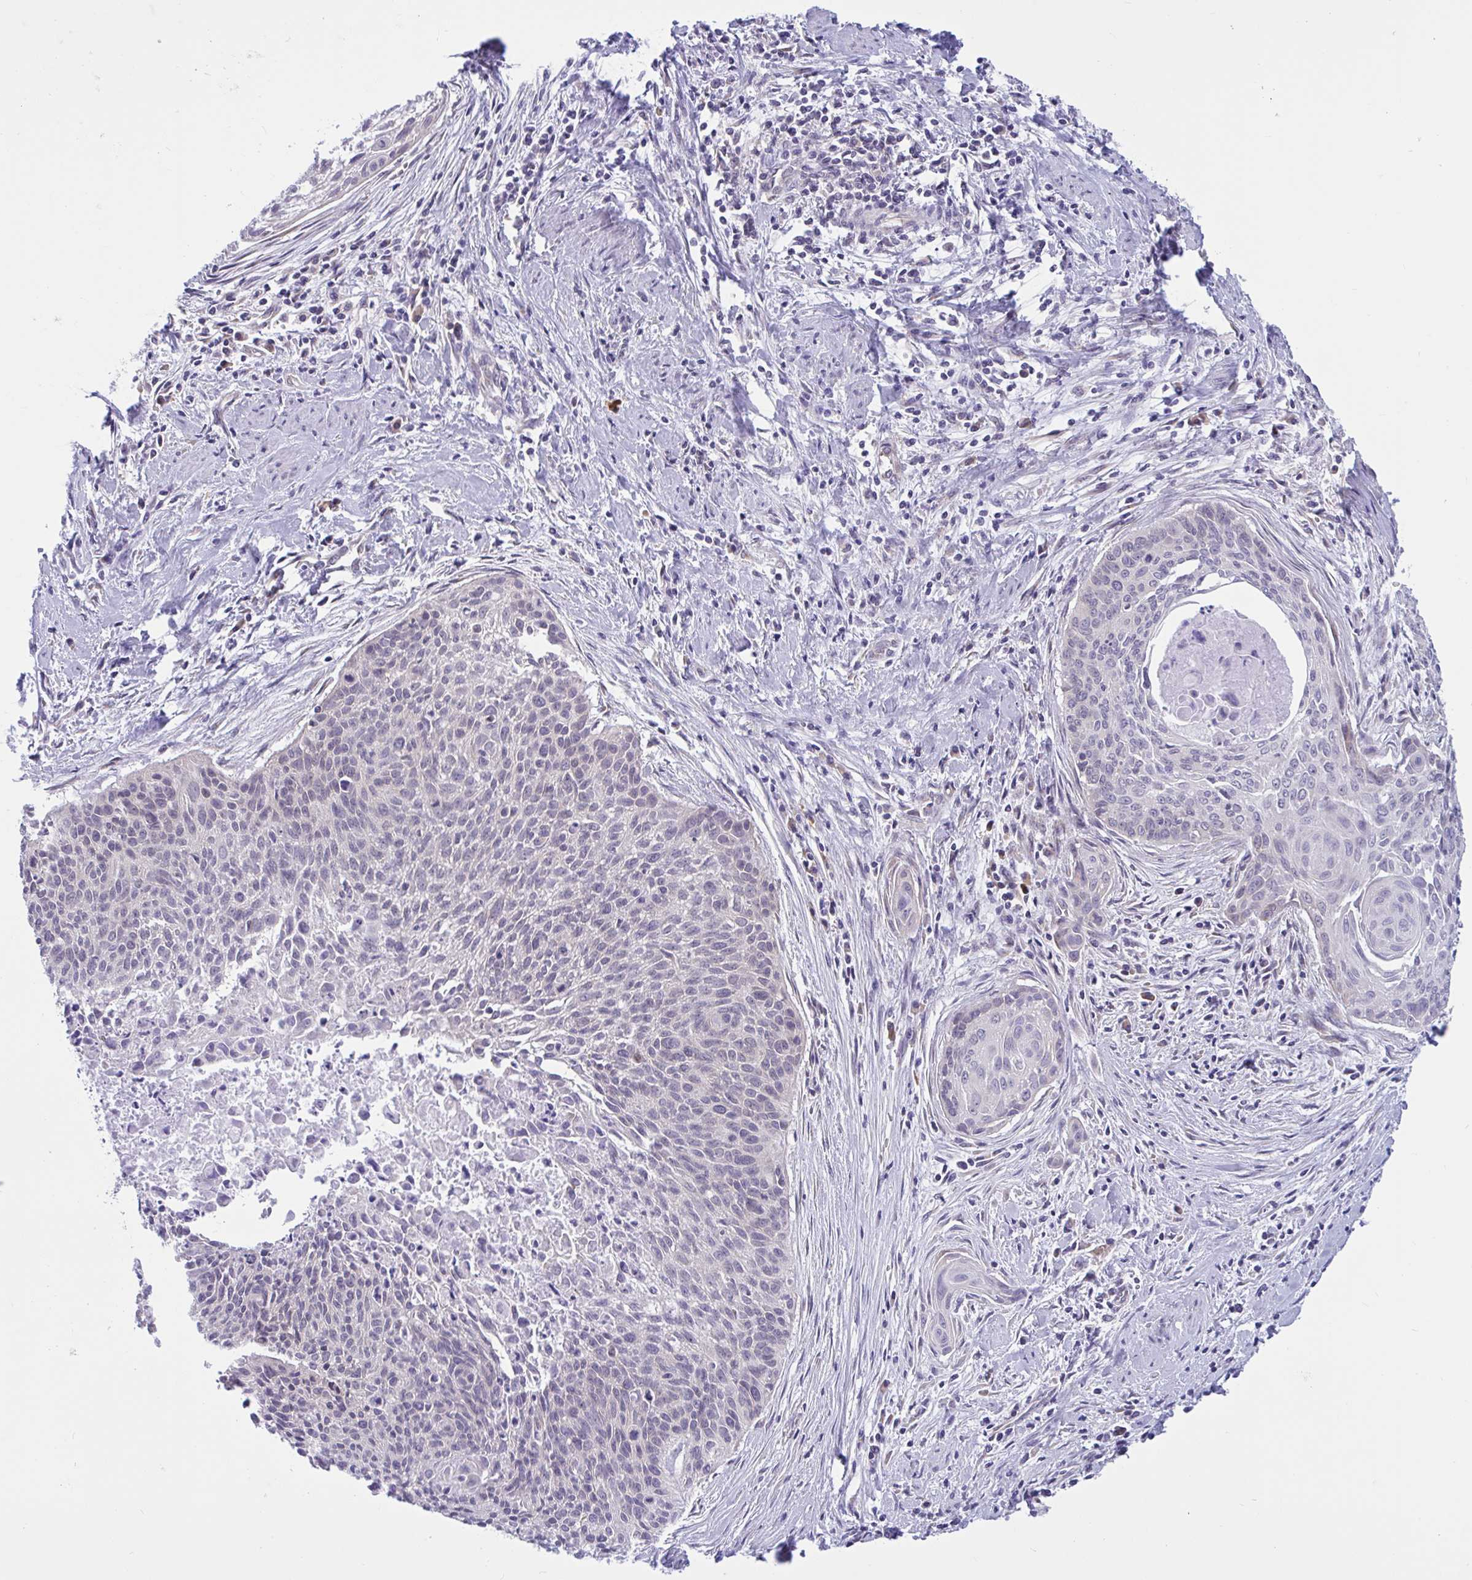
{"staining": {"intensity": "negative", "quantity": "none", "location": "none"}, "tissue": "cervical cancer", "cell_type": "Tumor cells", "image_type": "cancer", "snomed": [{"axis": "morphology", "description": "Squamous cell carcinoma, NOS"}, {"axis": "topography", "description": "Cervix"}], "caption": "Immunohistochemistry of human cervical cancer (squamous cell carcinoma) demonstrates no expression in tumor cells.", "gene": "CAMLG", "patient": {"sex": "female", "age": 55}}